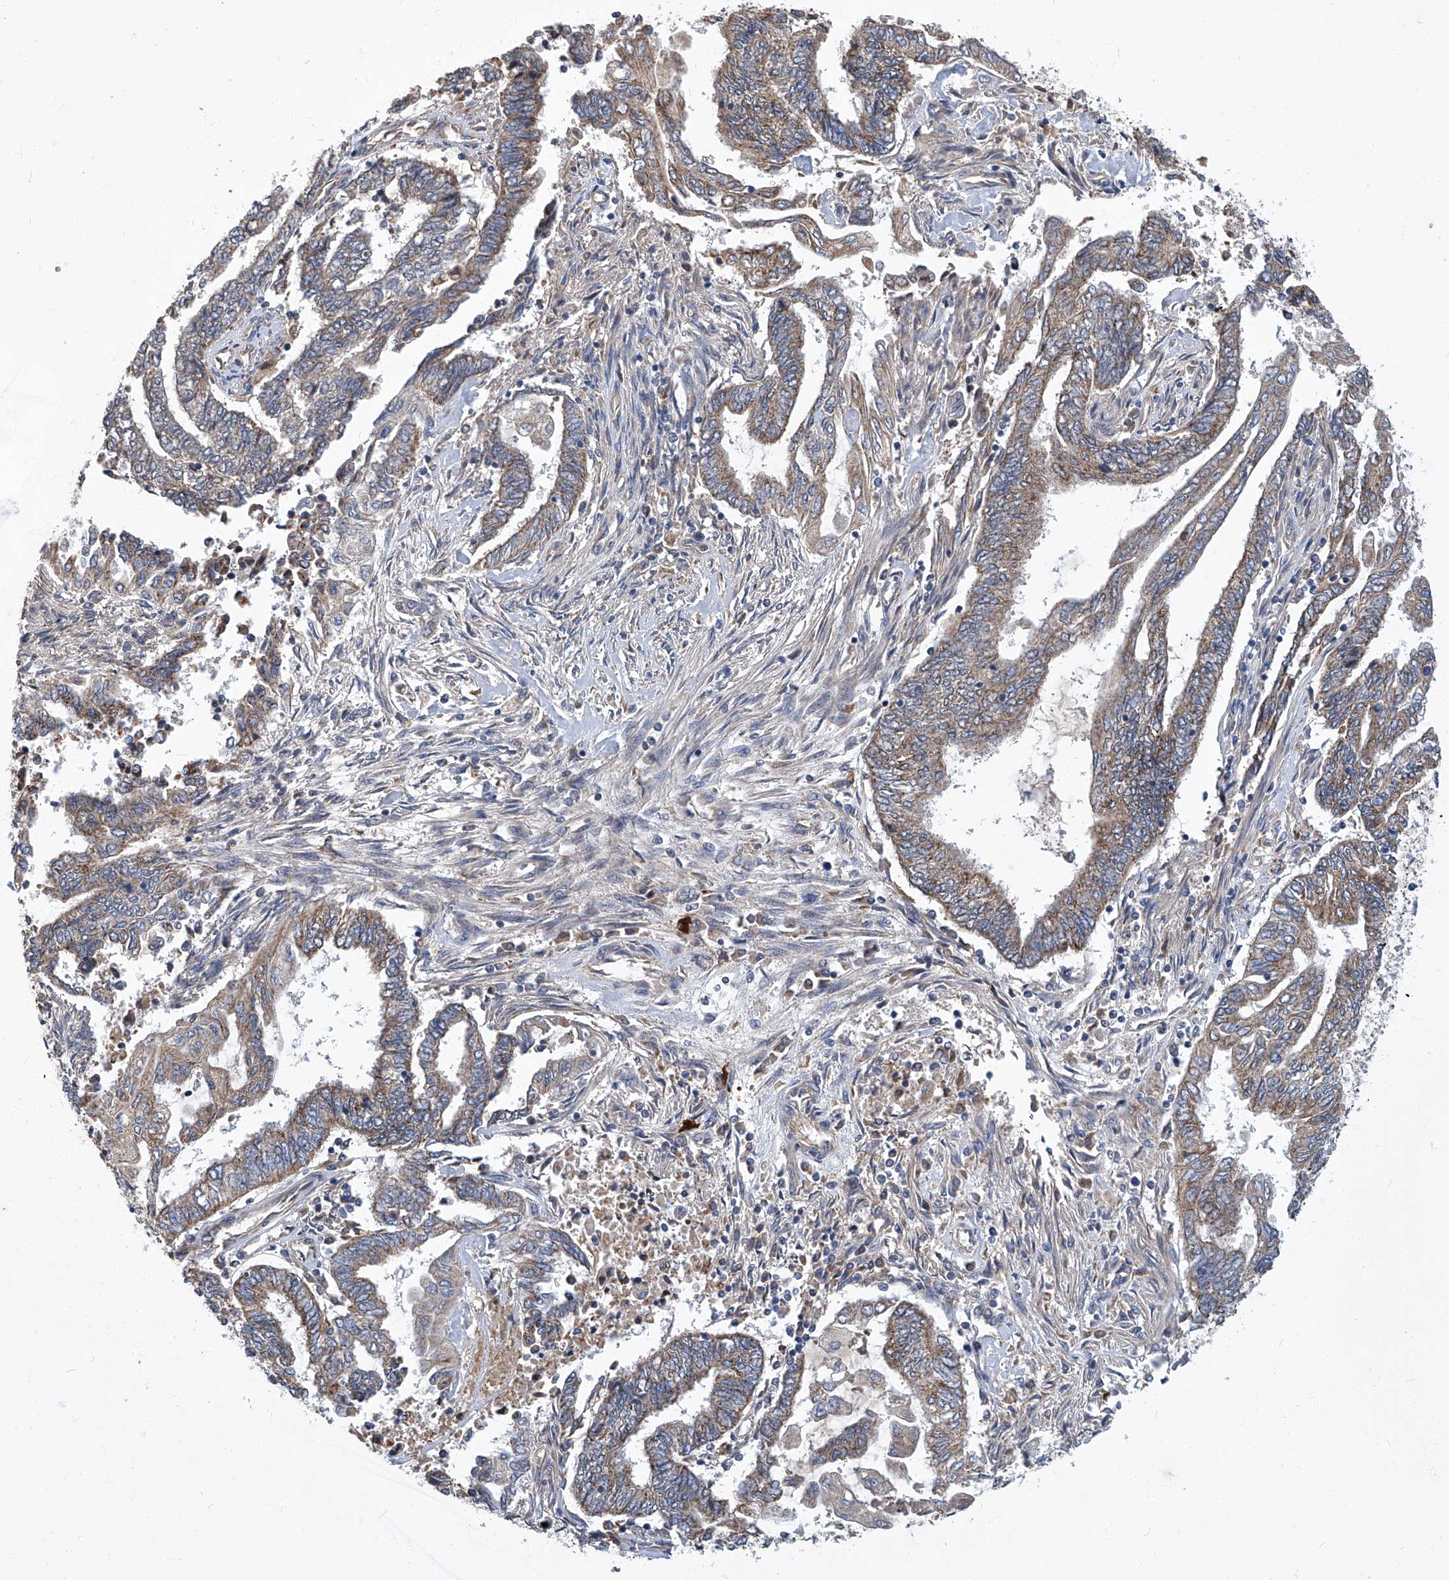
{"staining": {"intensity": "weak", "quantity": "25%-75%", "location": "cytoplasmic/membranous"}, "tissue": "endometrial cancer", "cell_type": "Tumor cells", "image_type": "cancer", "snomed": [{"axis": "morphology", "description": "Adenocarcinoma, NOS"}, {"axis": "topography", "description": "Uterus"}, {"axis": "topography", "description": "Endometrium"}], "caption": "Protein staining displays weak cytoplasmic/membranous staining in about 25%-75% of tumor cells in endometrial cancer. (DAB (3,3'-diaminobenzidine) IHC with brightfield microscopy, high magnification).", "gene": "TNFRSF13B", "patient": {"sex": "female", "age": 70}}